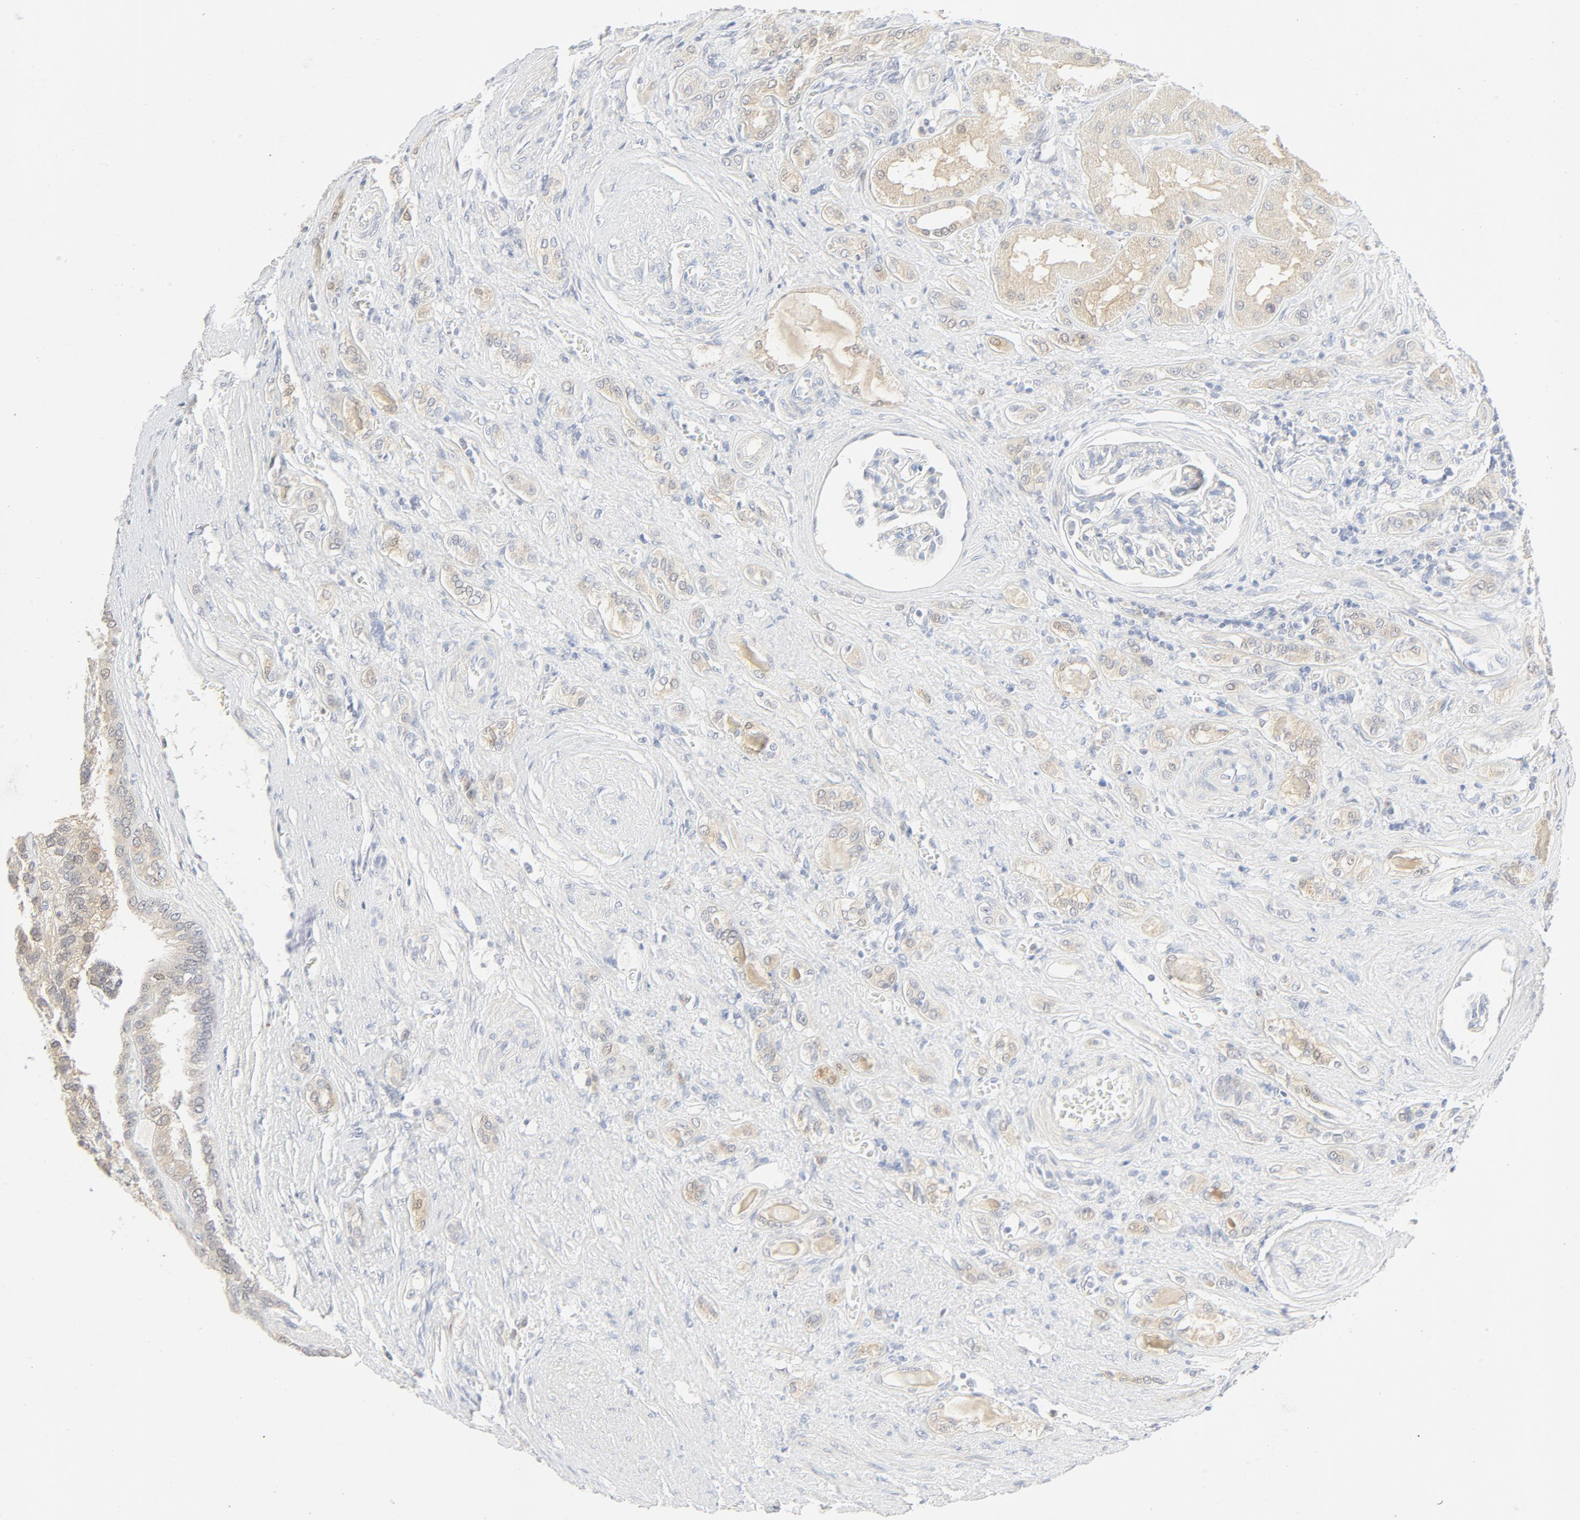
{"staining": {"intensity": "moderate", "quantity": ">75%", "location": "cytoplasmic/membranous"}, "tissue": "renal cancer", "cell_type": "Tumor cells", "image_type": "cancer", "snomed": [{"axis": "morphology", "description": "Adenocarcinoma, NOS"}, {"axis": "topography", "description": "Kidney"}], "caption": "Adenocarcinoma (renal) stained with a brown dye demonstrates moderate cytoplasmic/membranous positive expression in approximately >75% of tumor cells.", "gene": "PGM1", "patient": {"sex": "male", "age": 46}}